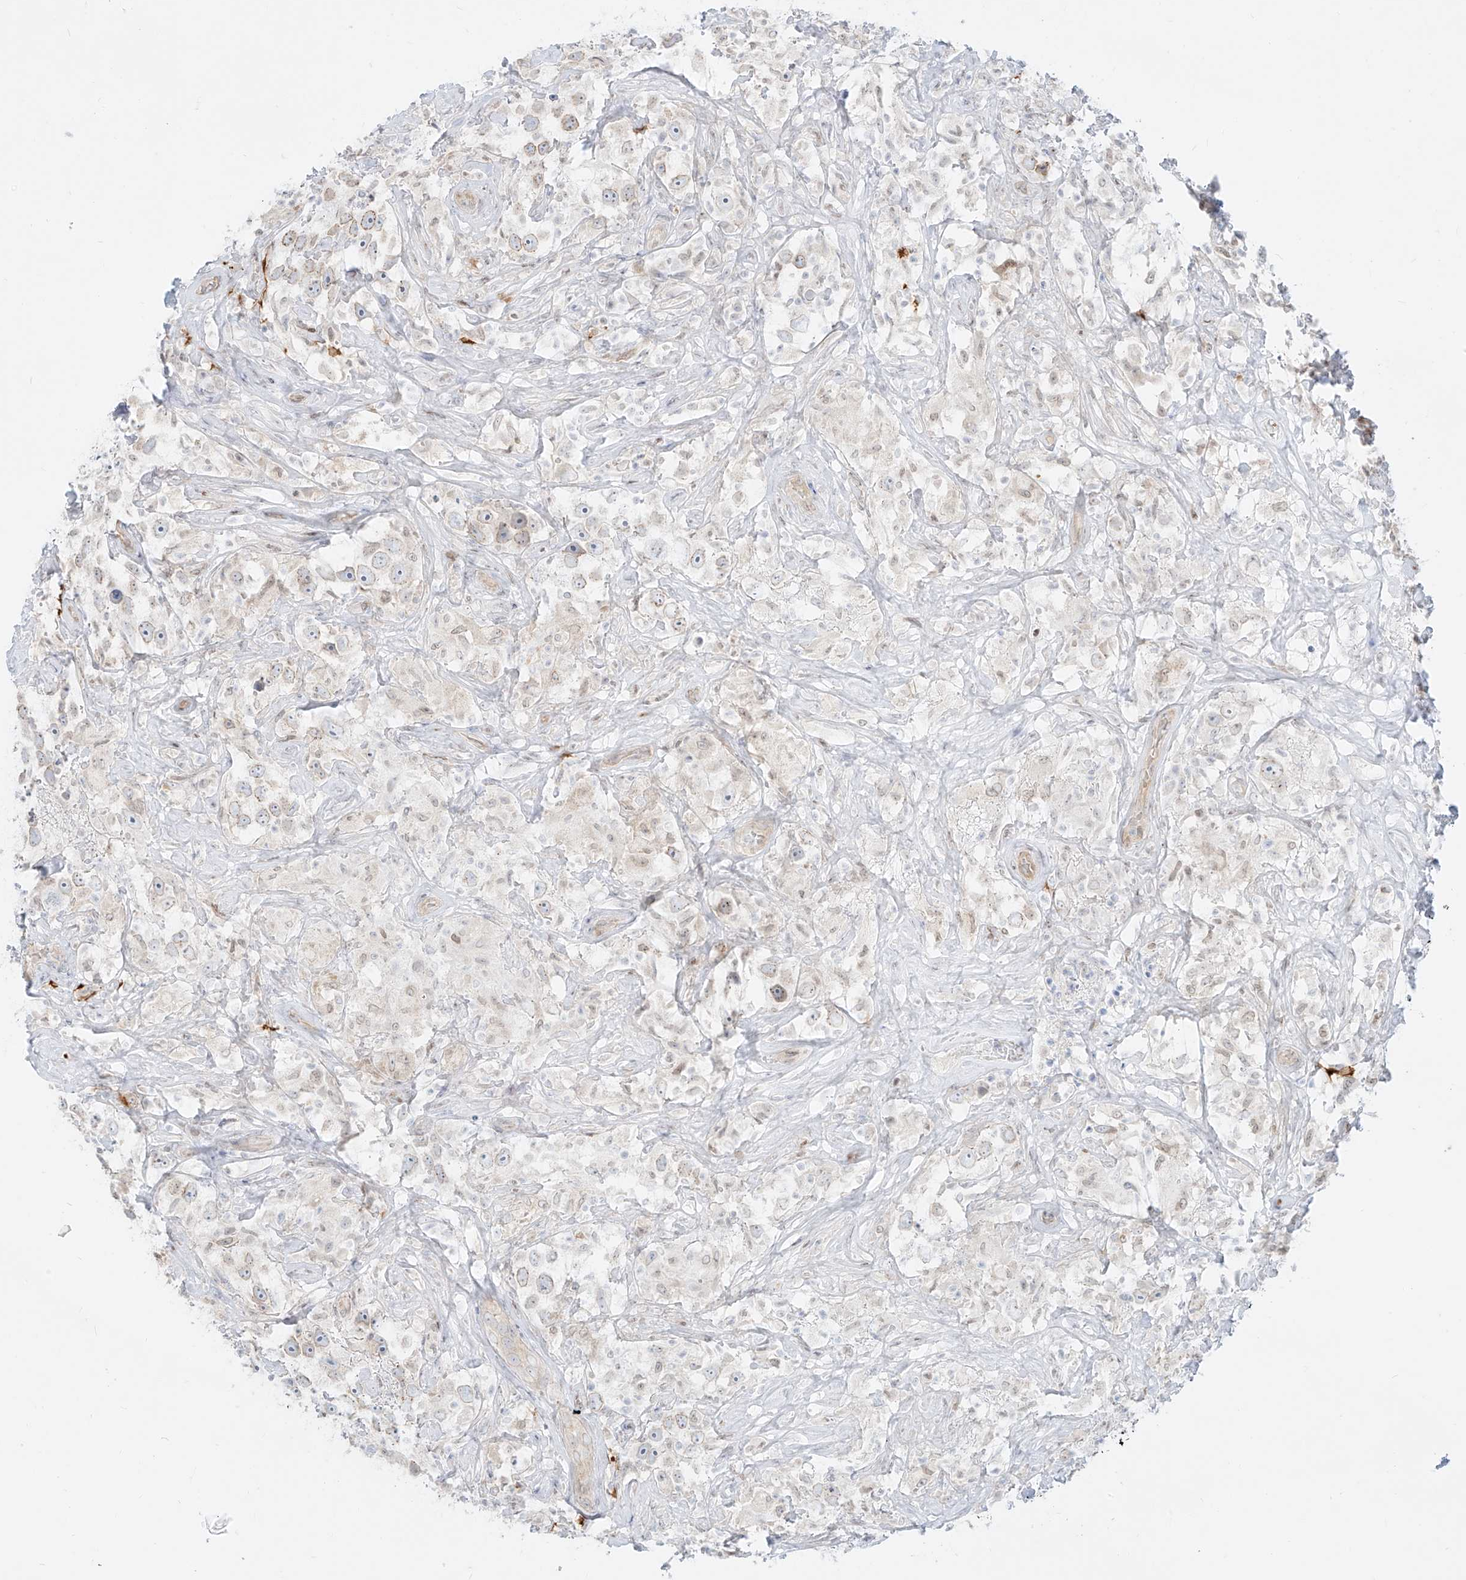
{"staining": {"intensity": "weak", "quantity": "<25%", "location": "cytoplasmic/membranous"}, "tissue": "testis cancer", "cell_type": "Tumor cells", "image_type": "cancer", "snomed": [{"axis": "morphology", "description": "Seminoma, NOS"}, {"axis": "topography", "description": "Testis"}], "caption": "High magnification brightfield microscopy of seminoma (testis) stained with DAB (3,3'-diaminobenzidine) (brown) and counterstained with hematoxylin (blue): tumor cells show no significant positivity. (Brightfield microscopy of DAB IHC at high magnification).", "gene": "NHSL1", "patient": {"sex": "male", "age": 49}}